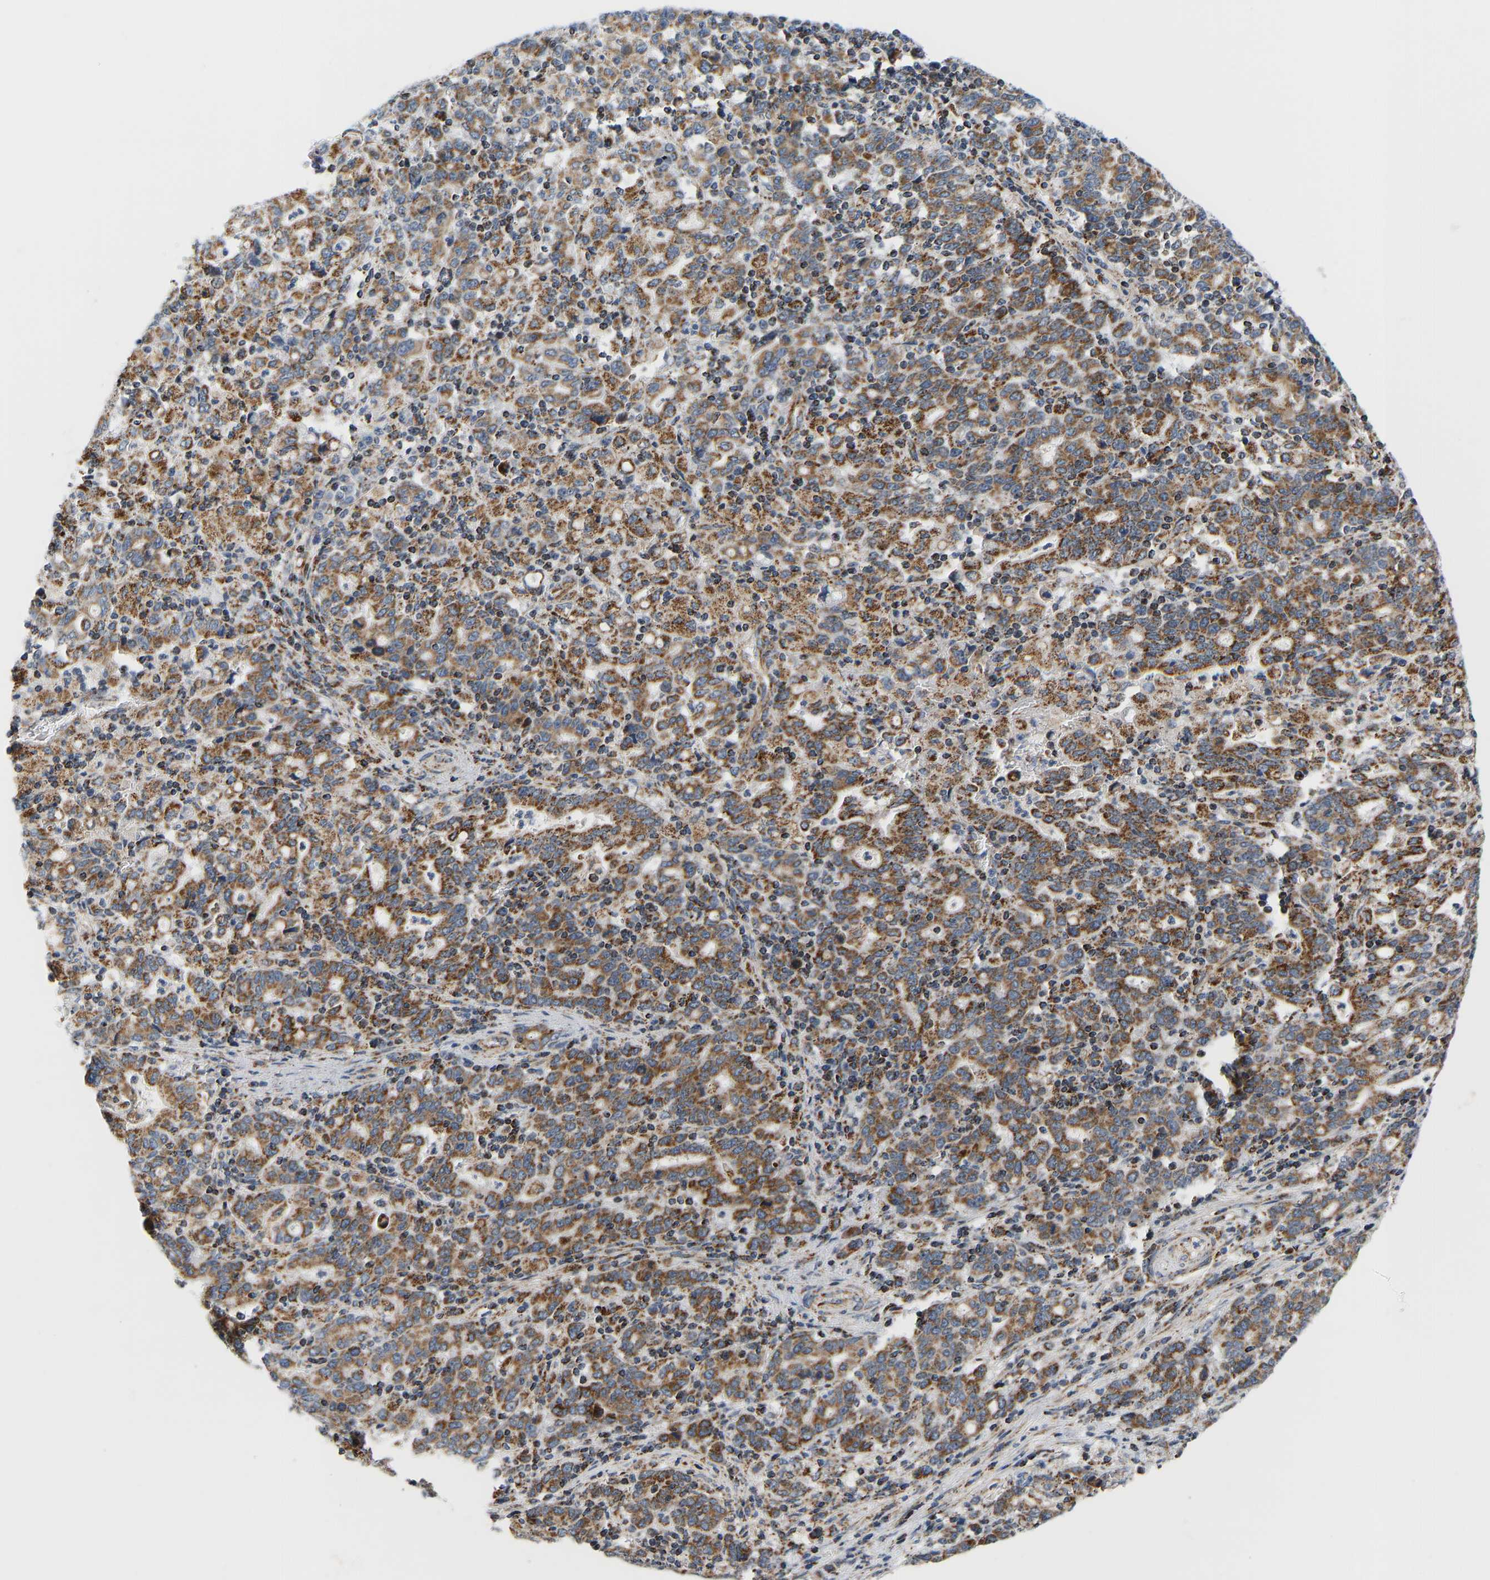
{"staining": {"intensity": "moderate", "quantity": ">75%", "location": "cytoplasmic/membranous"}, "tissue": "stomach cancer", "cell_type": "Tumor cells", "image_type": "cancer", "snomed": [{"axis": "morphology", "description": "Adenocarcinoma, NOS"}, {"axis": "topography", "description": "Stomach, upper"}], "caption": "Stomach adenocarcinoma was stained to show a protein in brown. There is medium levels of moderate cytoplasmic/membranous positivity in approximately >75% of tumor cells. The protein of interest is shown in brown color, while the nuclei are stained blue.", "gene": "GPSM2", "patient": {"sex": "male", "age": 69}}